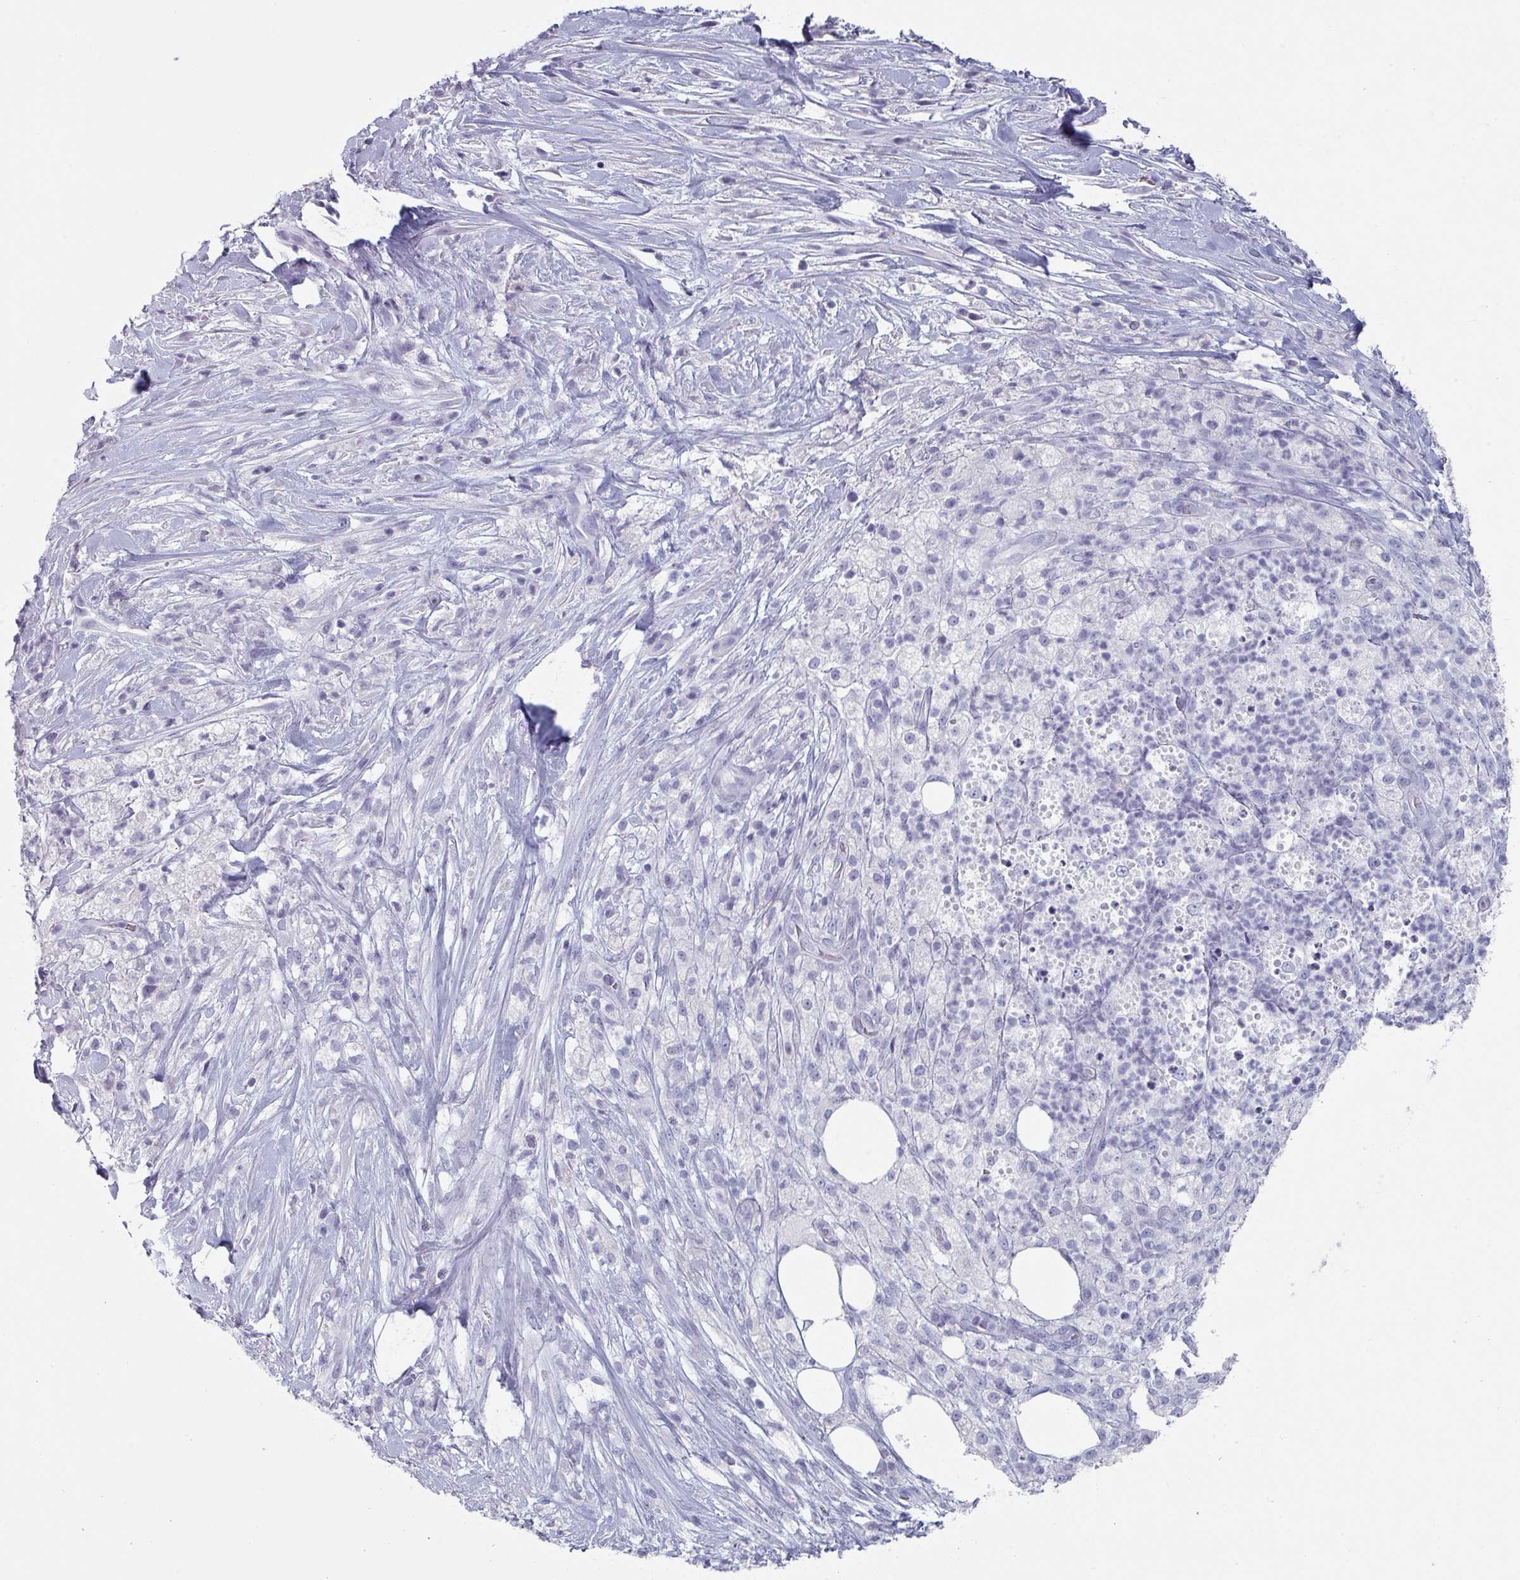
{"staining": {"intensity": "negative", "quantity": "none", "location": "none"}, "tissue": "pancreatic cancer", "cell_type": "Tumor cells", "image_type": "cancer", "snomed": [{"axis": "morphology", "description": "Adenocarcinoma, NOS"}, {"axis": "topography", "description": "Pancreas"}], "caption": "Tumor cells show no significant staining in pancreatic adenocarcinoma.", "gene": "SLC35G2", "patient": {"sex": "female", "age": 72}}